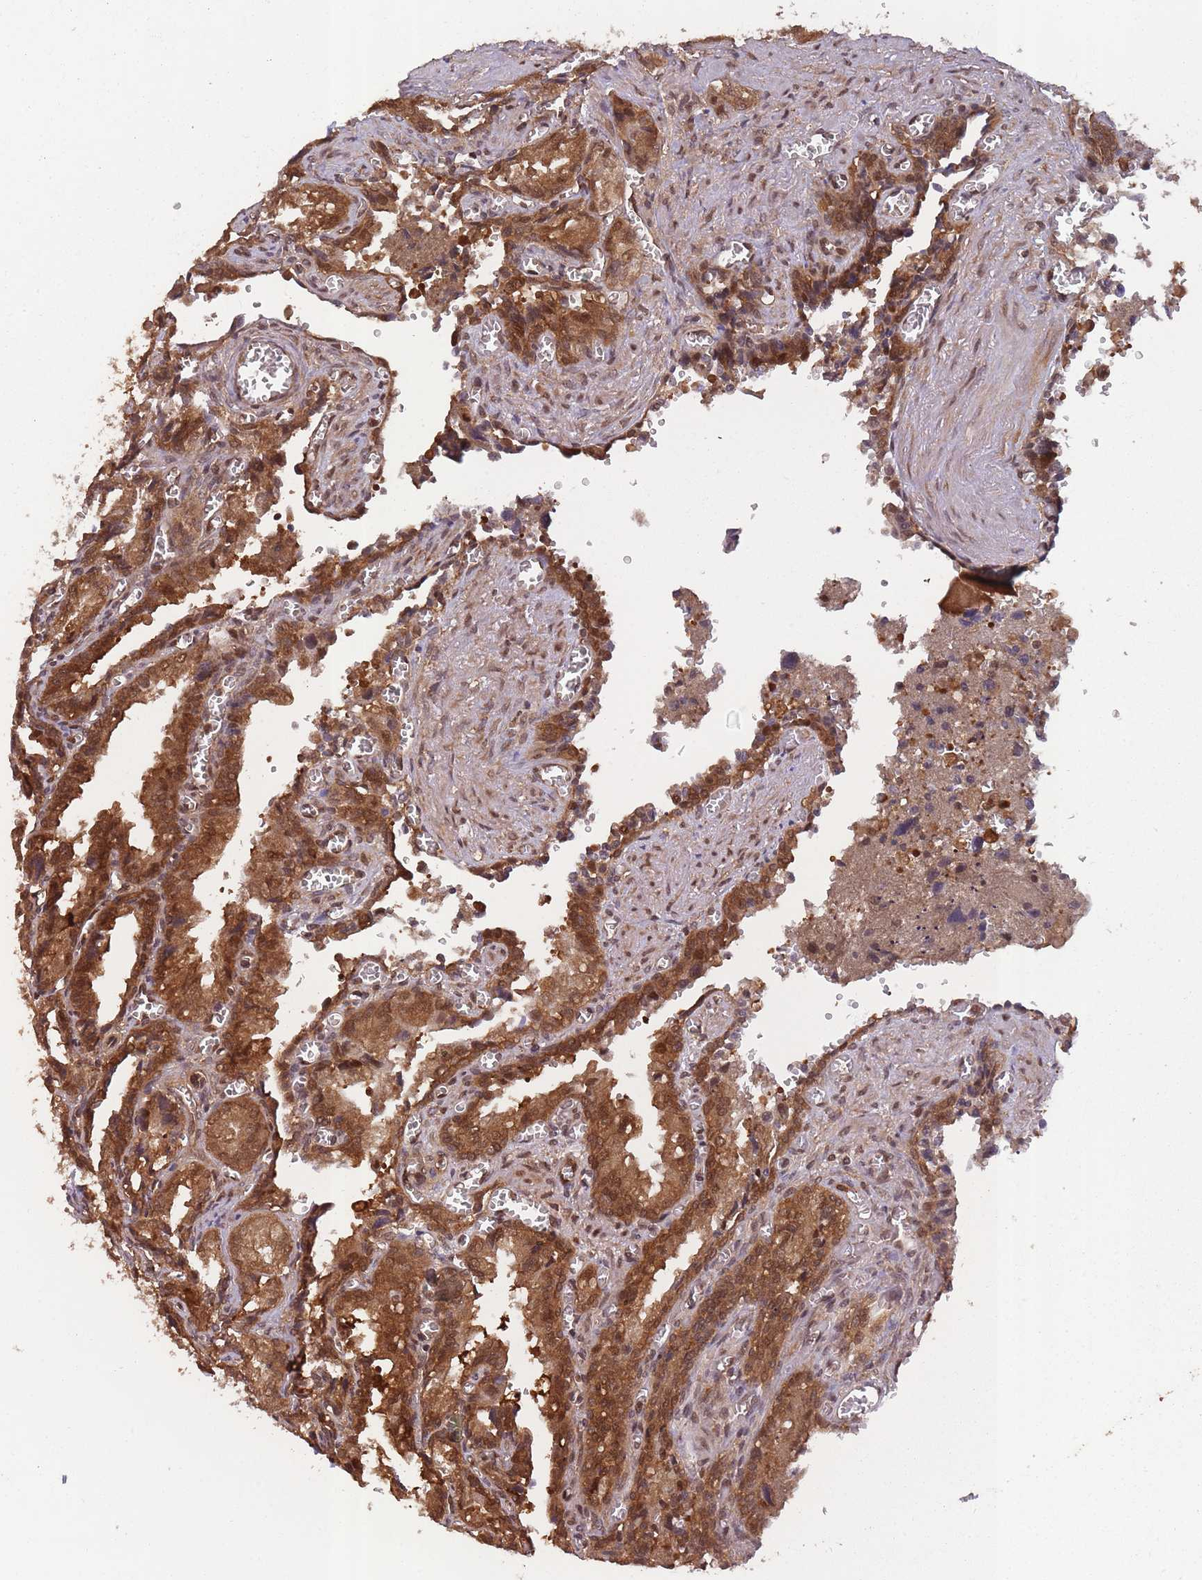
{"staining": {"intensity": "strong", "quantity": ">75%", "location": "cytoplasmic/membranous,nuclear"}, "tissue": "seminal vesicle", "cell_type": "Glandular cells", "image_type": "normal", "snomed": [{"axis": "morphology", "description": "Normal tissue, NOS"}, {"axis": "topography", "description": "Seminal veicle"}], "caption": "Seminal vesicle stained with a brown dye displays strong cytoplasmic/membranous,nuclear positive expression in approximately >75% of glandular cells.", "gene": "PPP6R3", "patient": {"sex": "male", "age": 67}}